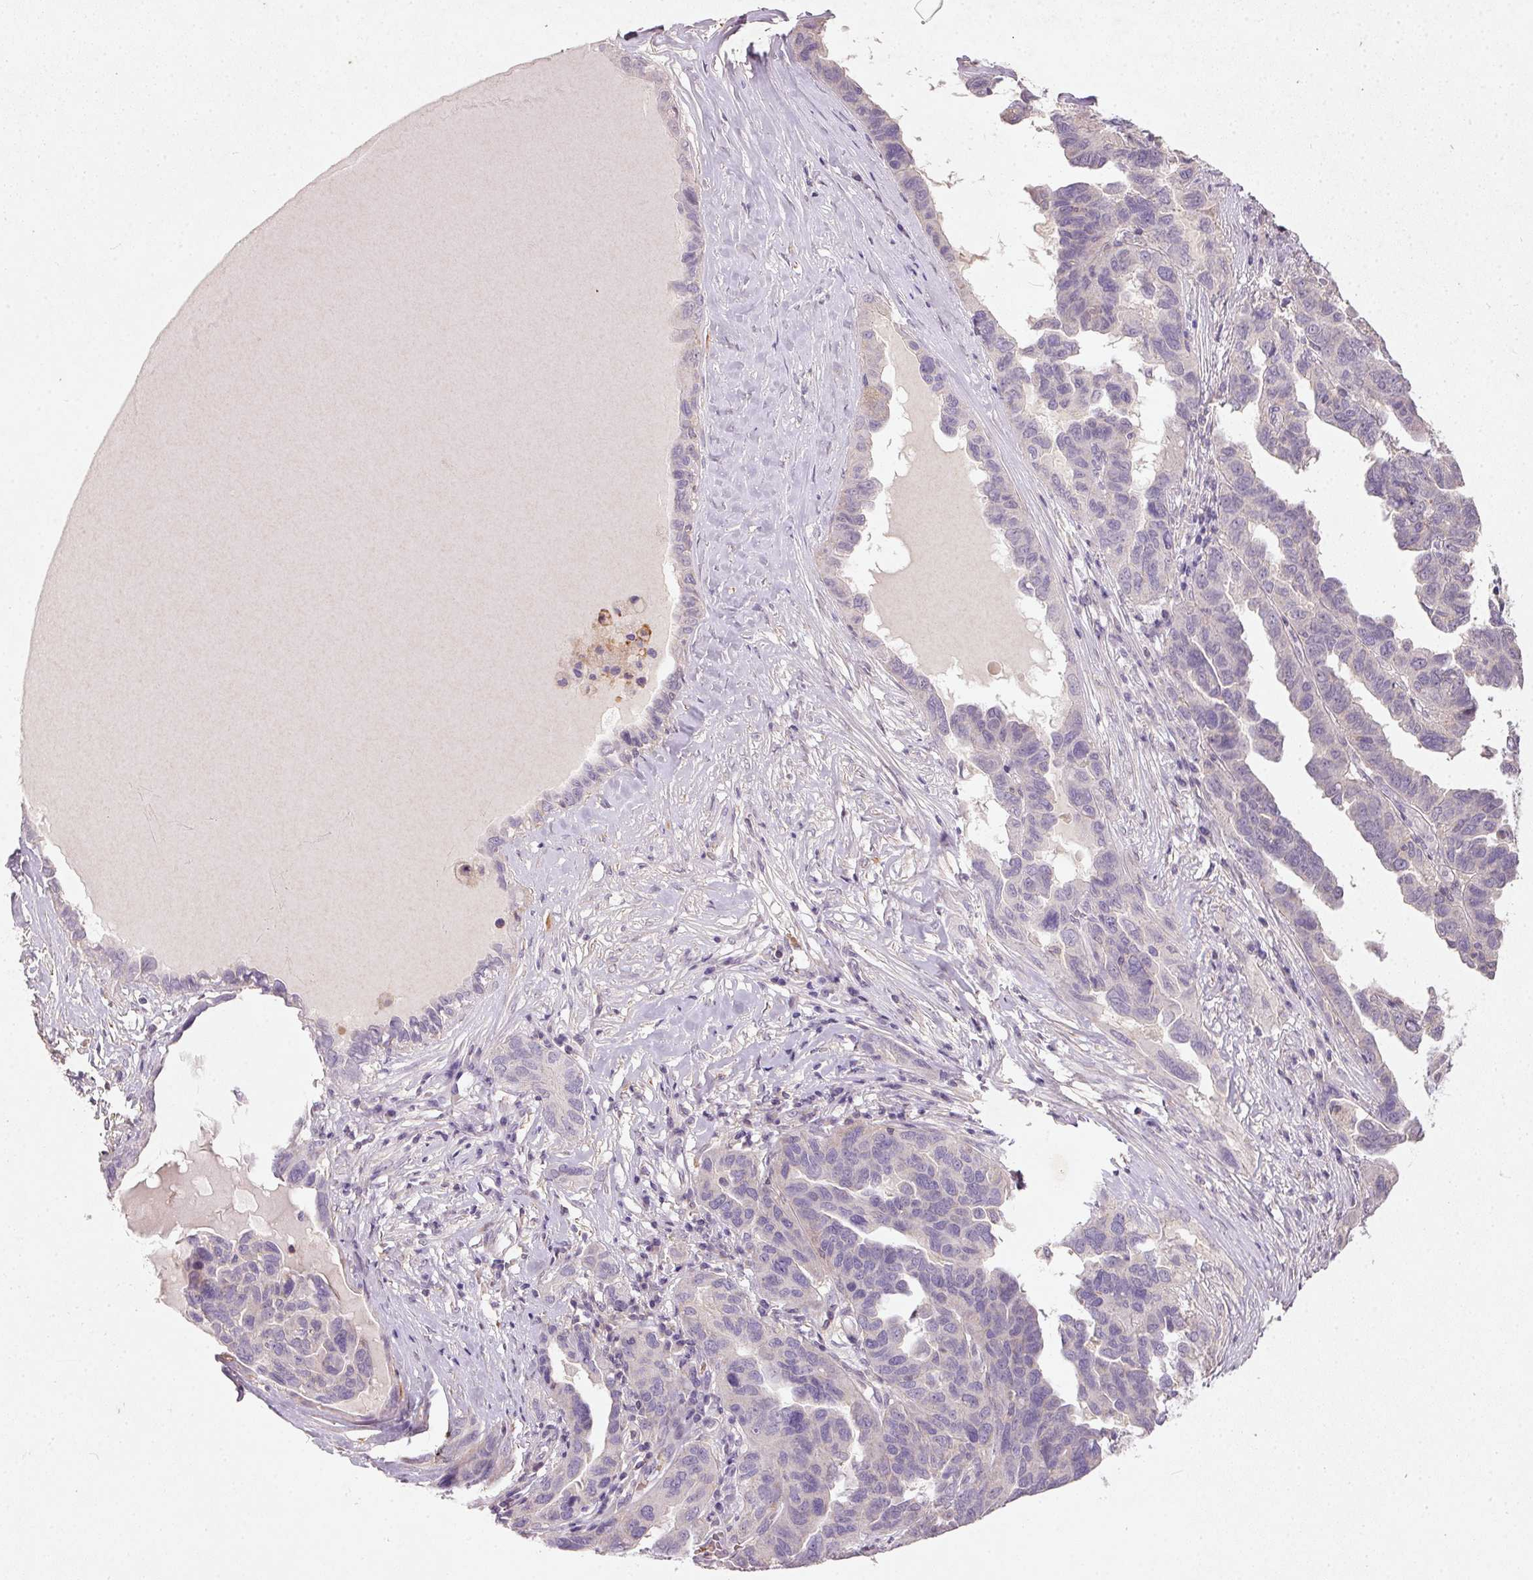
{"staining": {"intensity": "negative", "quantity": "none", "location": "none"}, "tissue": "ovarian cancer", "cell_type": "Tumor cells", "image_type": "cancer", "snomed": [{"axis": "morphology", "description": "Cystadenocarcinoma, serous, NOS"}, {"axis": "topography", "description": "Ovary"}], "caption": "Tumor cells show no significant positivity in ovarian cancer (serous cystadenocarcinoma).", "gene": "KCNK15", "patient": {"sex": "female", "age": 64}}